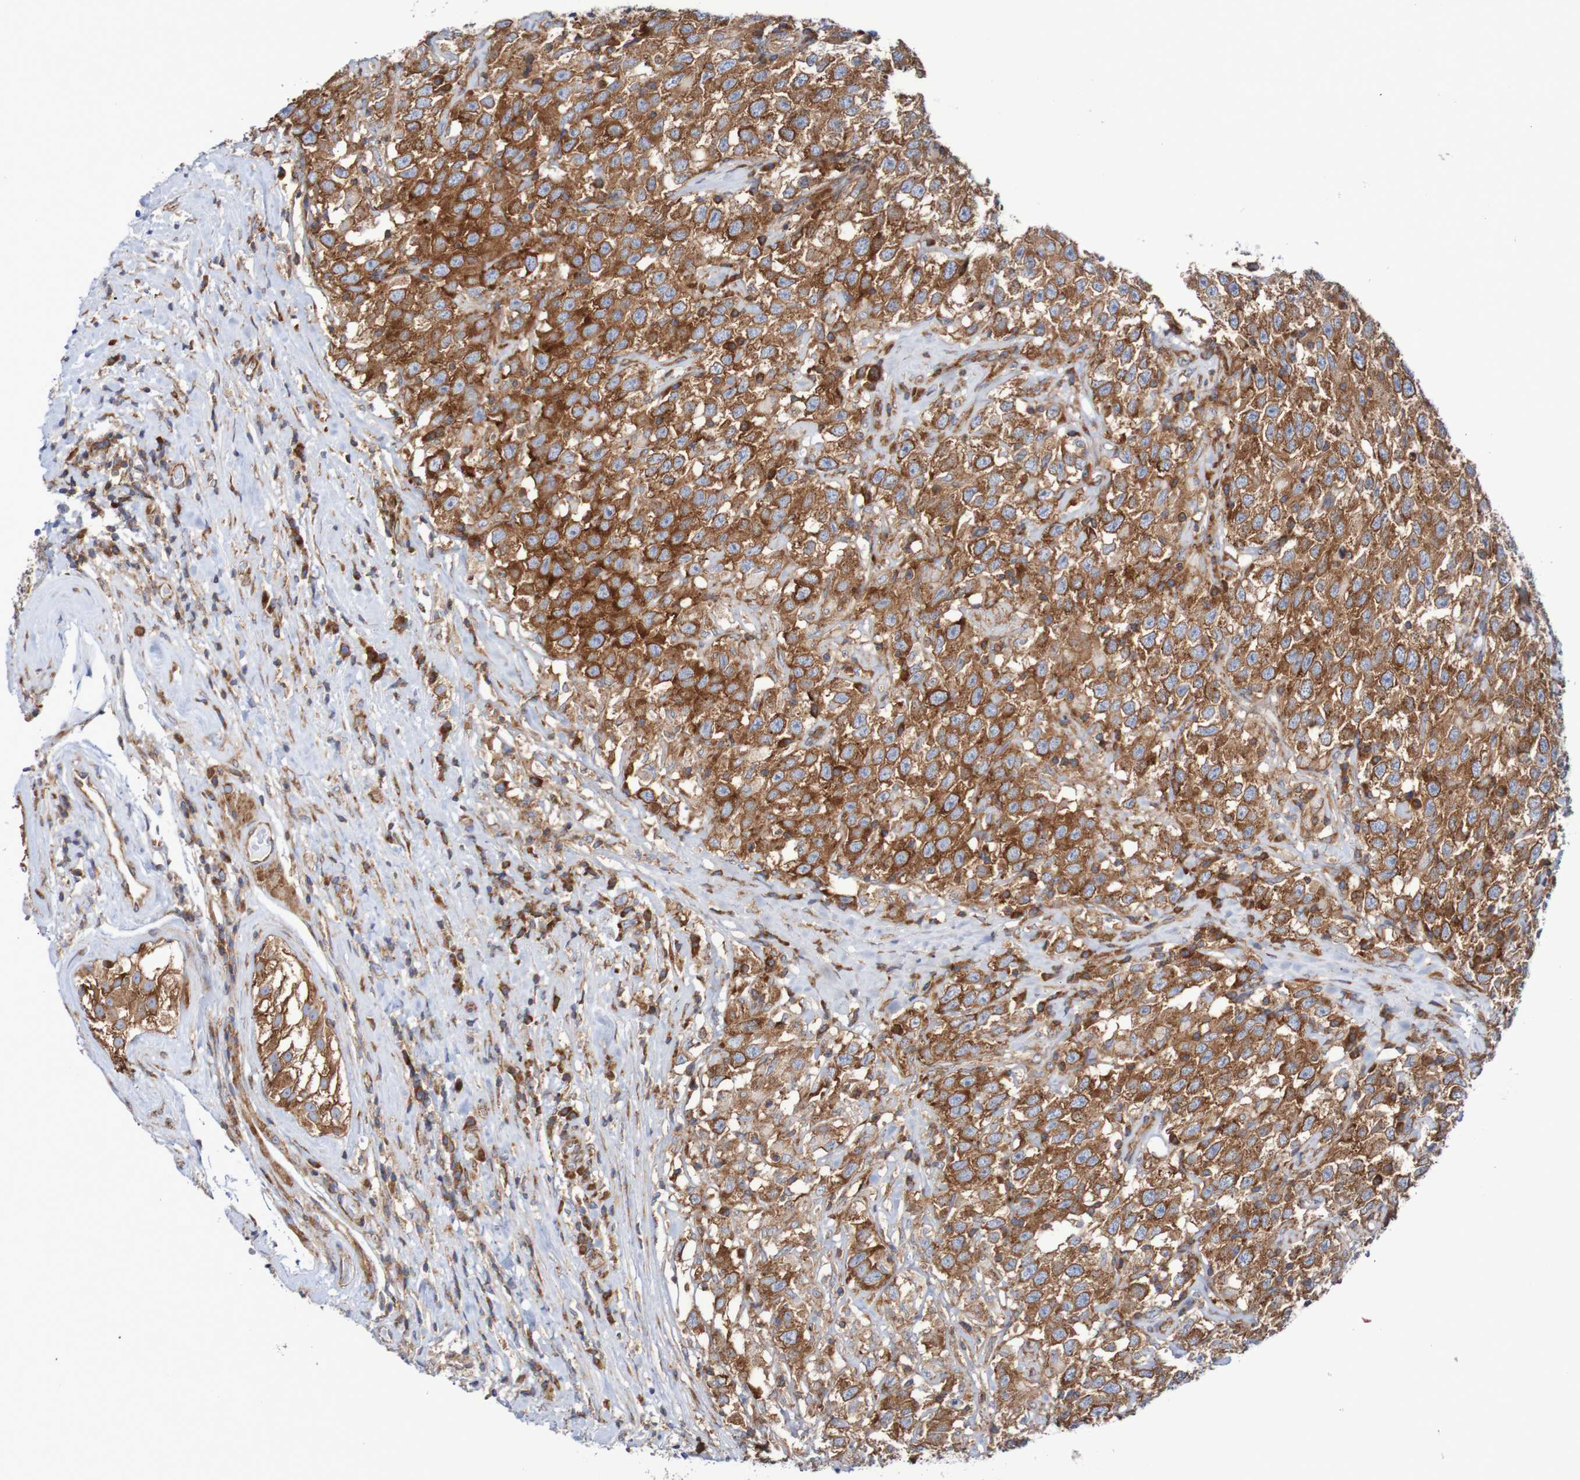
{"staining": {"intensity": "moderate", "quantity": ">75%", "location": "cytoplasmic/membranous"}, "tissue": "testis cancer", "cell_type": "Tumor cells", "image_type": "cancer", "snomed": [{"axis": "morphology", "description": "Seminoma, NOS"}, {"axis": "topography", "description": "Testis"}], "caption": "Immunohistochemistry (IHC) photomicrograph of neoplastic tissue: seminoma (testis) stained using IHC reveals medium levels of moderate protein expression localized specifically in the cytoplasmic/membranous of tumor cells, appearing as a cytoplasmic/membranous brown color.", "gene": "FXR2", "patient": {"sex": "male", "age": 41}}